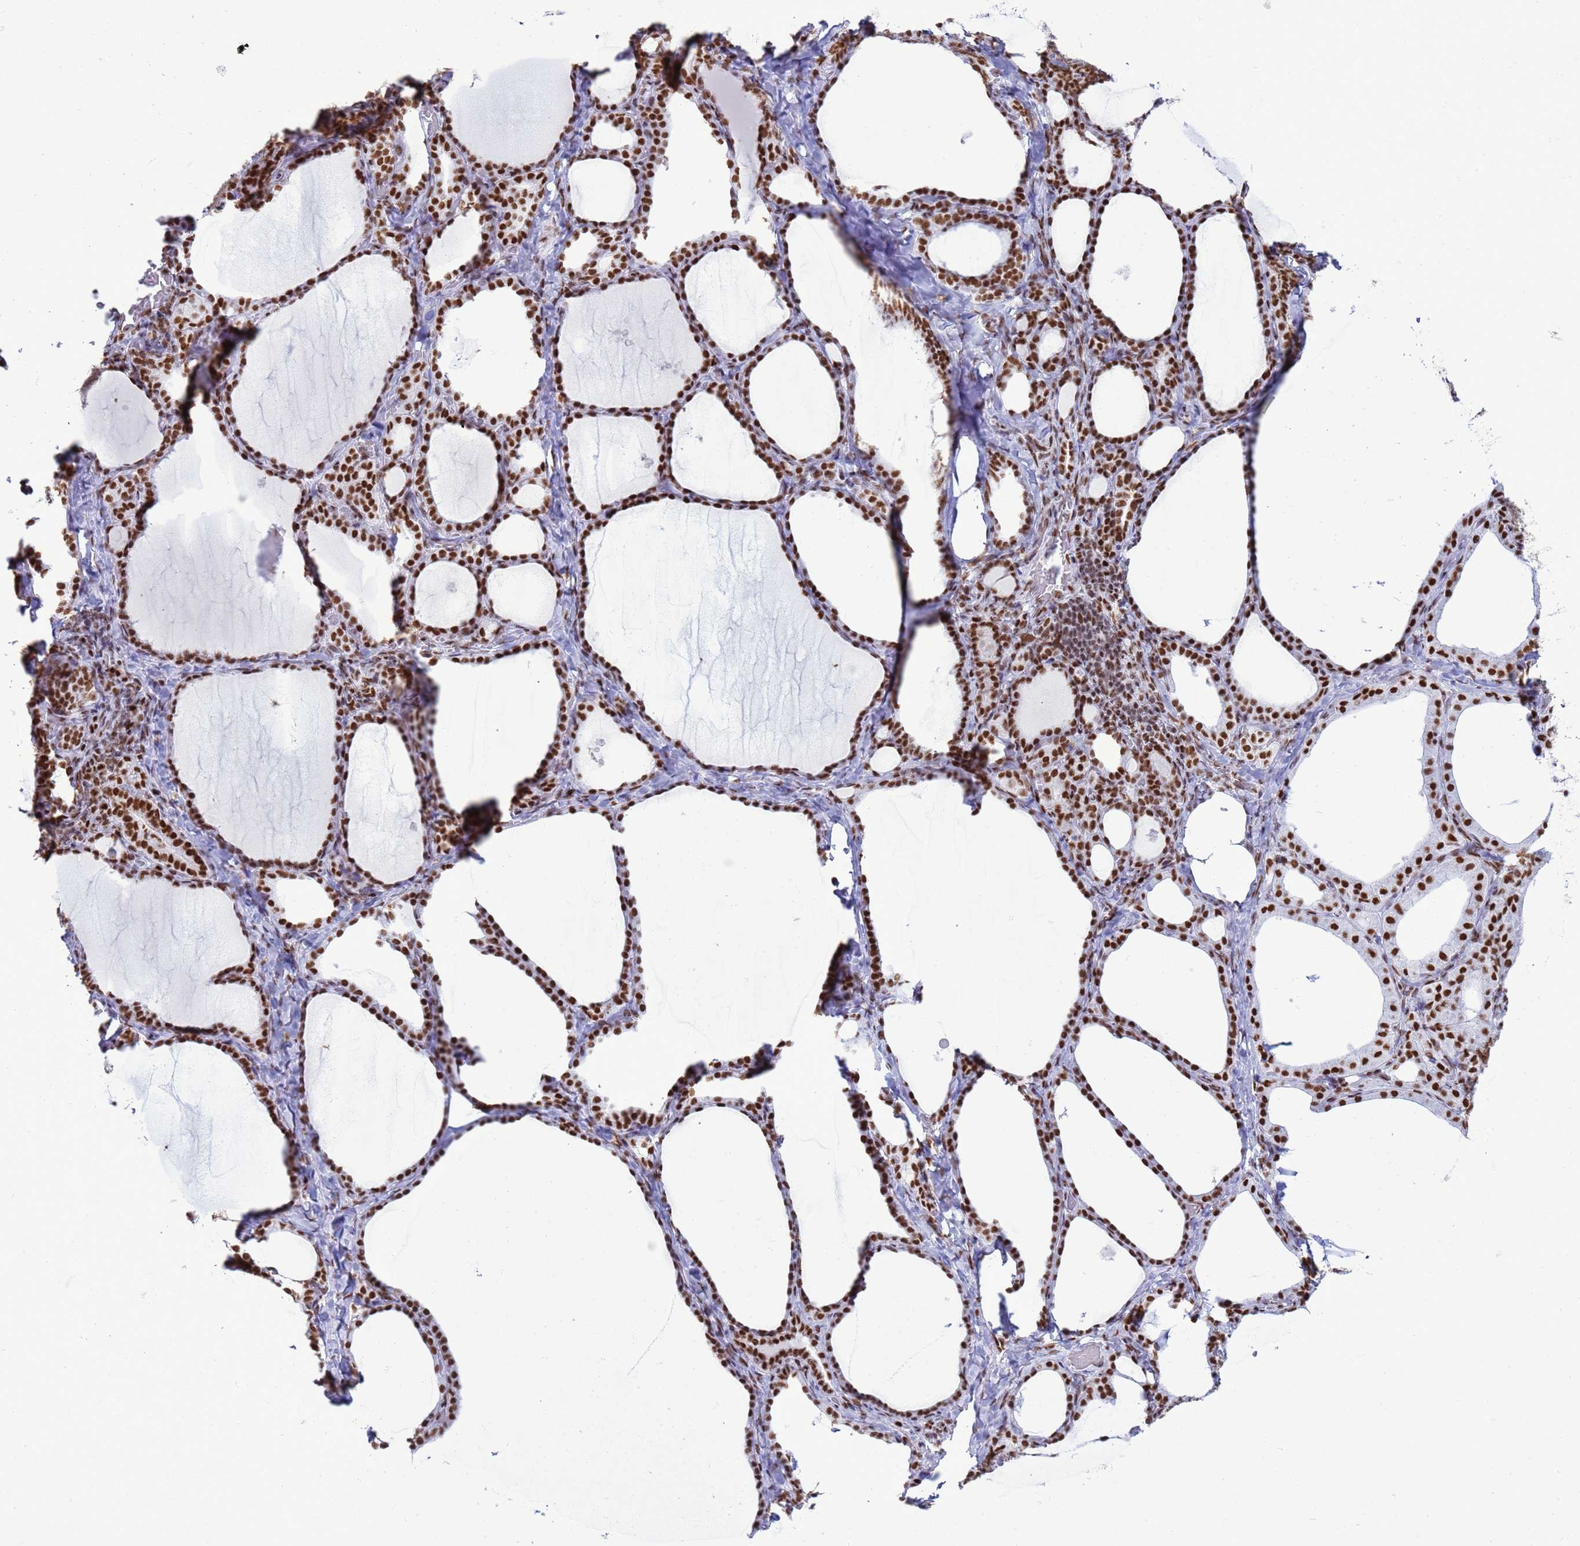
{"staining": {"intensity": "strong", "quantity": ">75%", "location": "nuclear"}, "tissue": "thyroid gland", "cell_type": "Glandular cells", "image_type": "normal", "snomed": [{"axis": "morphology", "description": "Normal tissue, NOS"}, {"axis": "topography", "description": "Thyroid gland"}], "caption": "Protein staining shows strong nuclear staining in approximately >75% of glandular cells in unremarkable thyroid gland.", "gene": "RALY", "patient": {"sex": "female", "age": 39}}